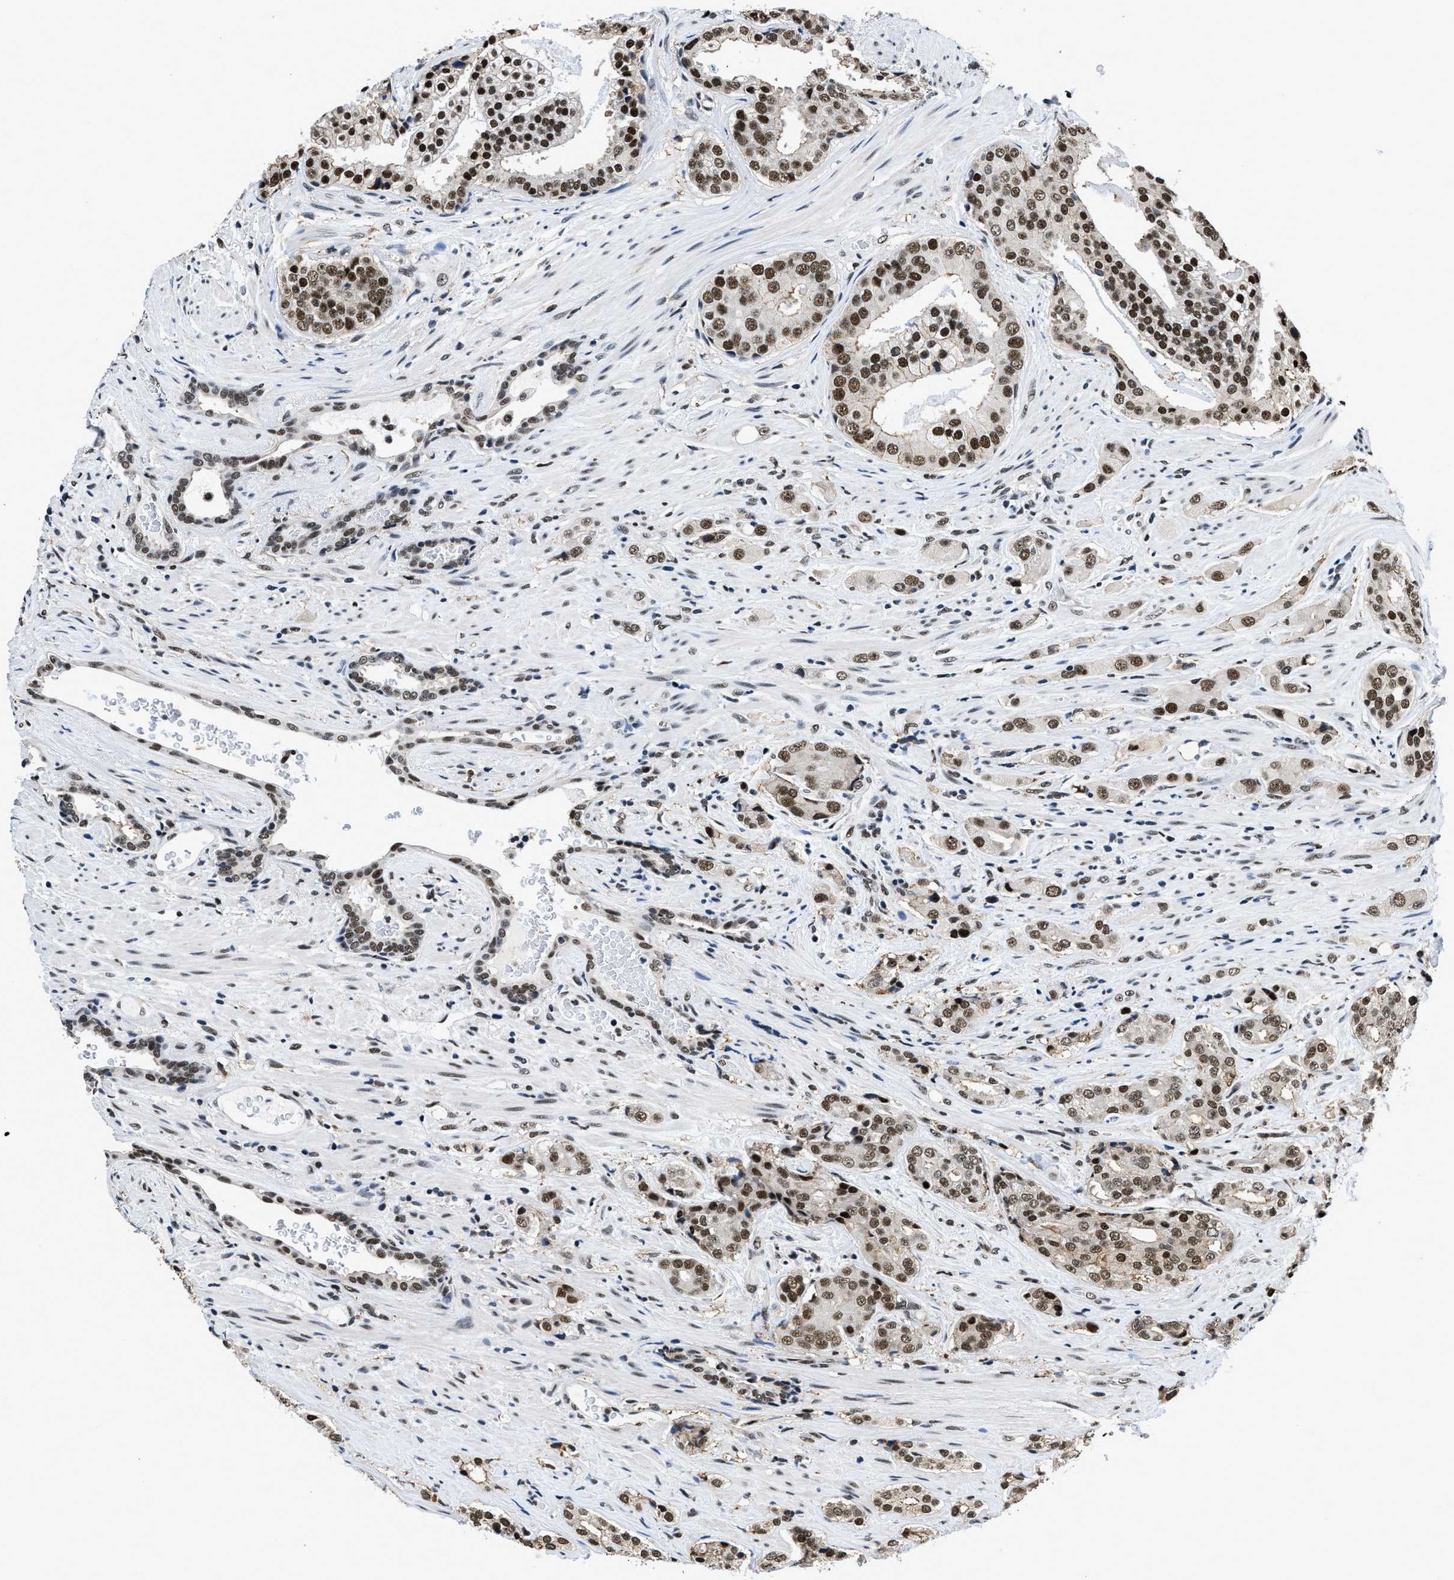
{"staining": {"intensity": "strong", "quantity": ">75%", "location": "nuclear"}, "tissue": "prostate cancer", "cell_type": "Tumor cells", "image_type": "cancer", "snomed": [{"axis": "morphology", "description": "Adenocarcinoma, High grade"}, {"axis": "topography", "description": "Prostate"}], "caption": "Immunohistochemical staining of prostate cancer (high-grade adenocarcinoma) exhibits strong nuclear protein expression in approximately >75% of tumor cells. (Stains: DAB (3,3'-diaminobenzidine) in brown, nuclei in blue, Microscopy: brightfield microscopy at high magnification).", "gene": "HNRNPH2", "patient": {"sex": "male", "age": 71}}